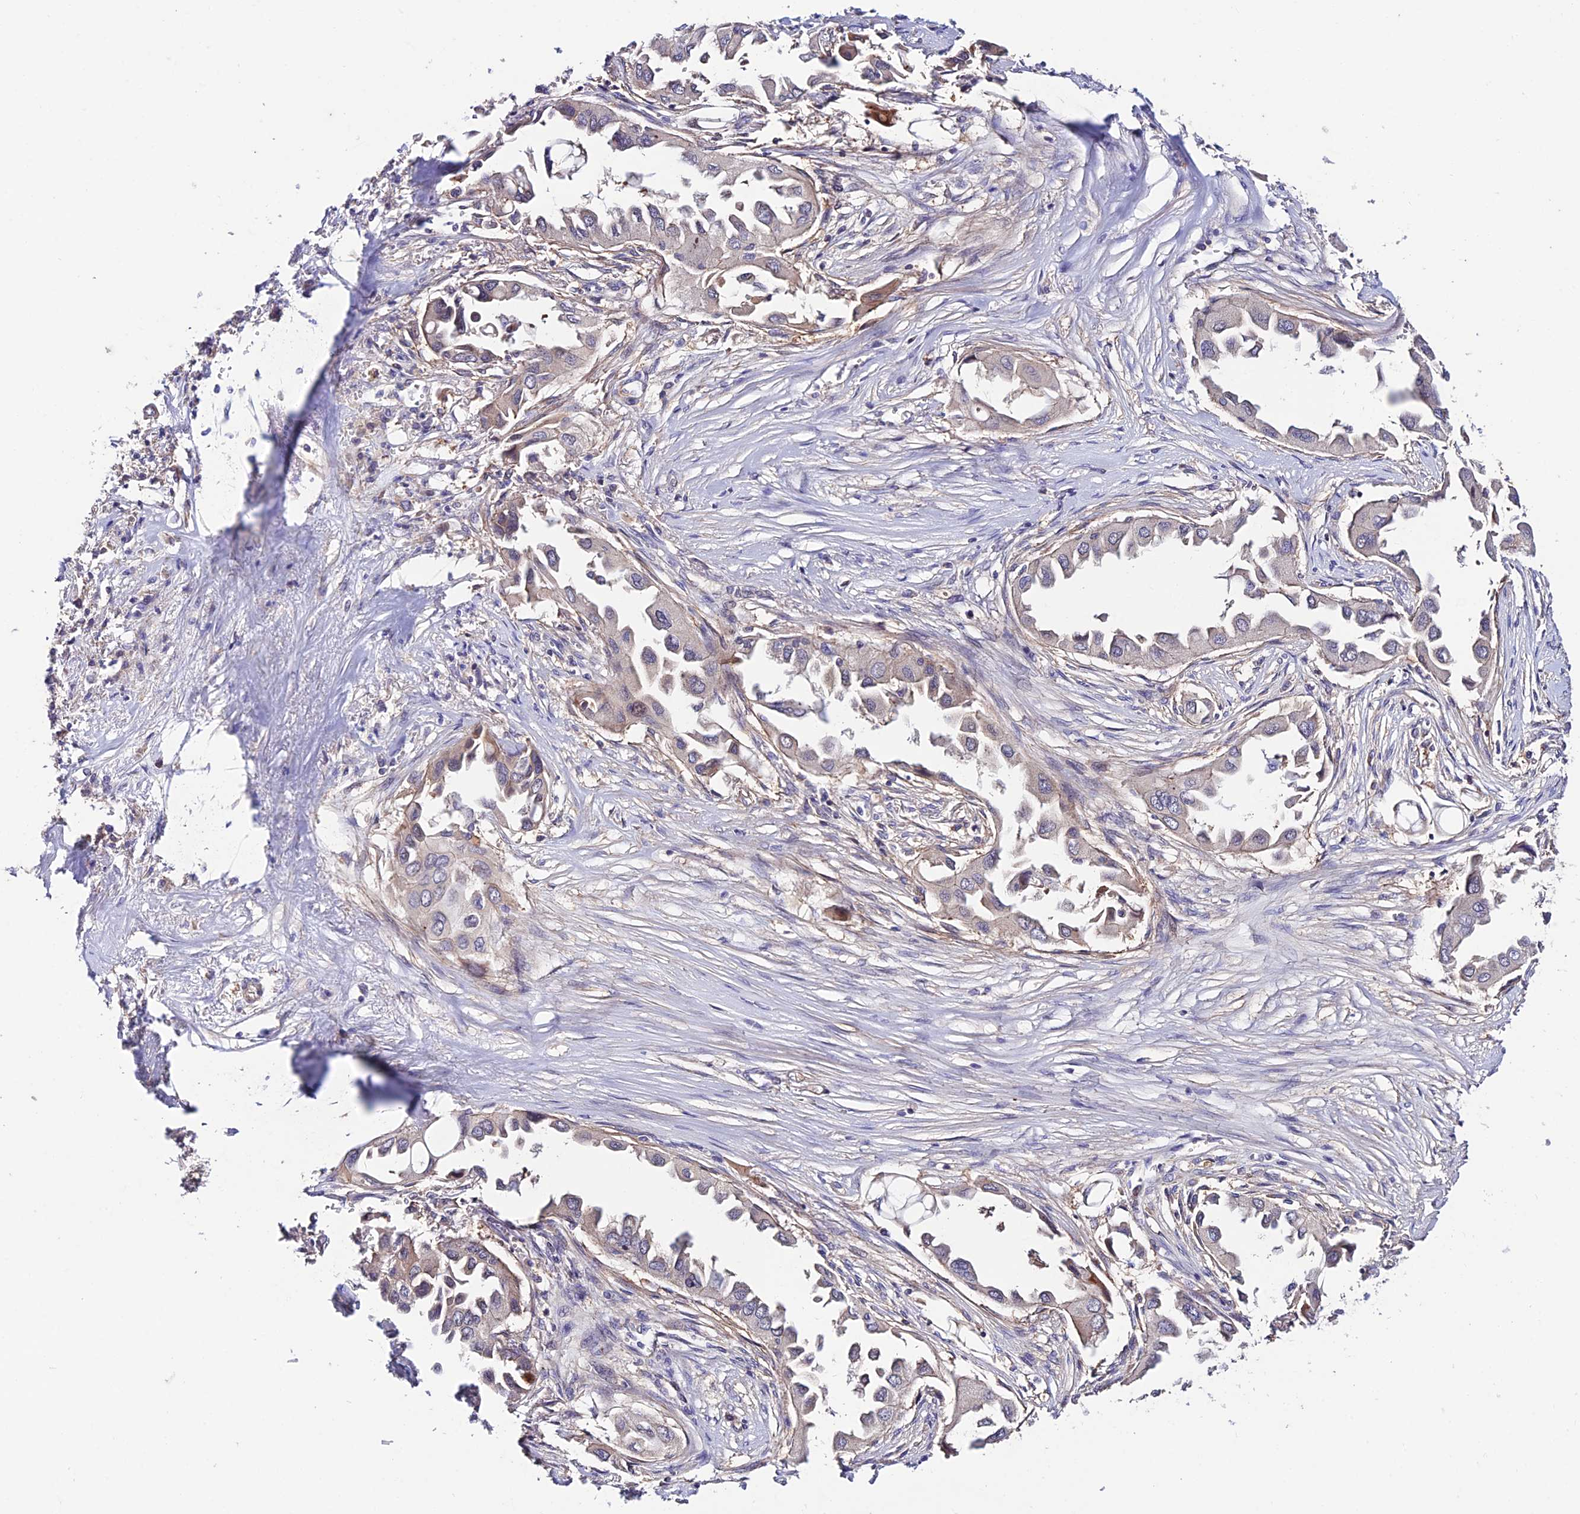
{"staining": {"intensity": "negative", "quantity": "none", "location": "none"}, "tissue": "lung cancer", "cell_type": "Tumor cells", "image_type": "cancer", "snomed": [{"axis": "morphology", "description": "Adenocarcinoma, NOS"}, {"axis": "topography", "description": "Lung"}], "caption": "The image demonstrates no staining of tumor cells in adenocarcinoma (lung).", "gene": "BRME1", "patient": {"sex": "female", "age": 76}}